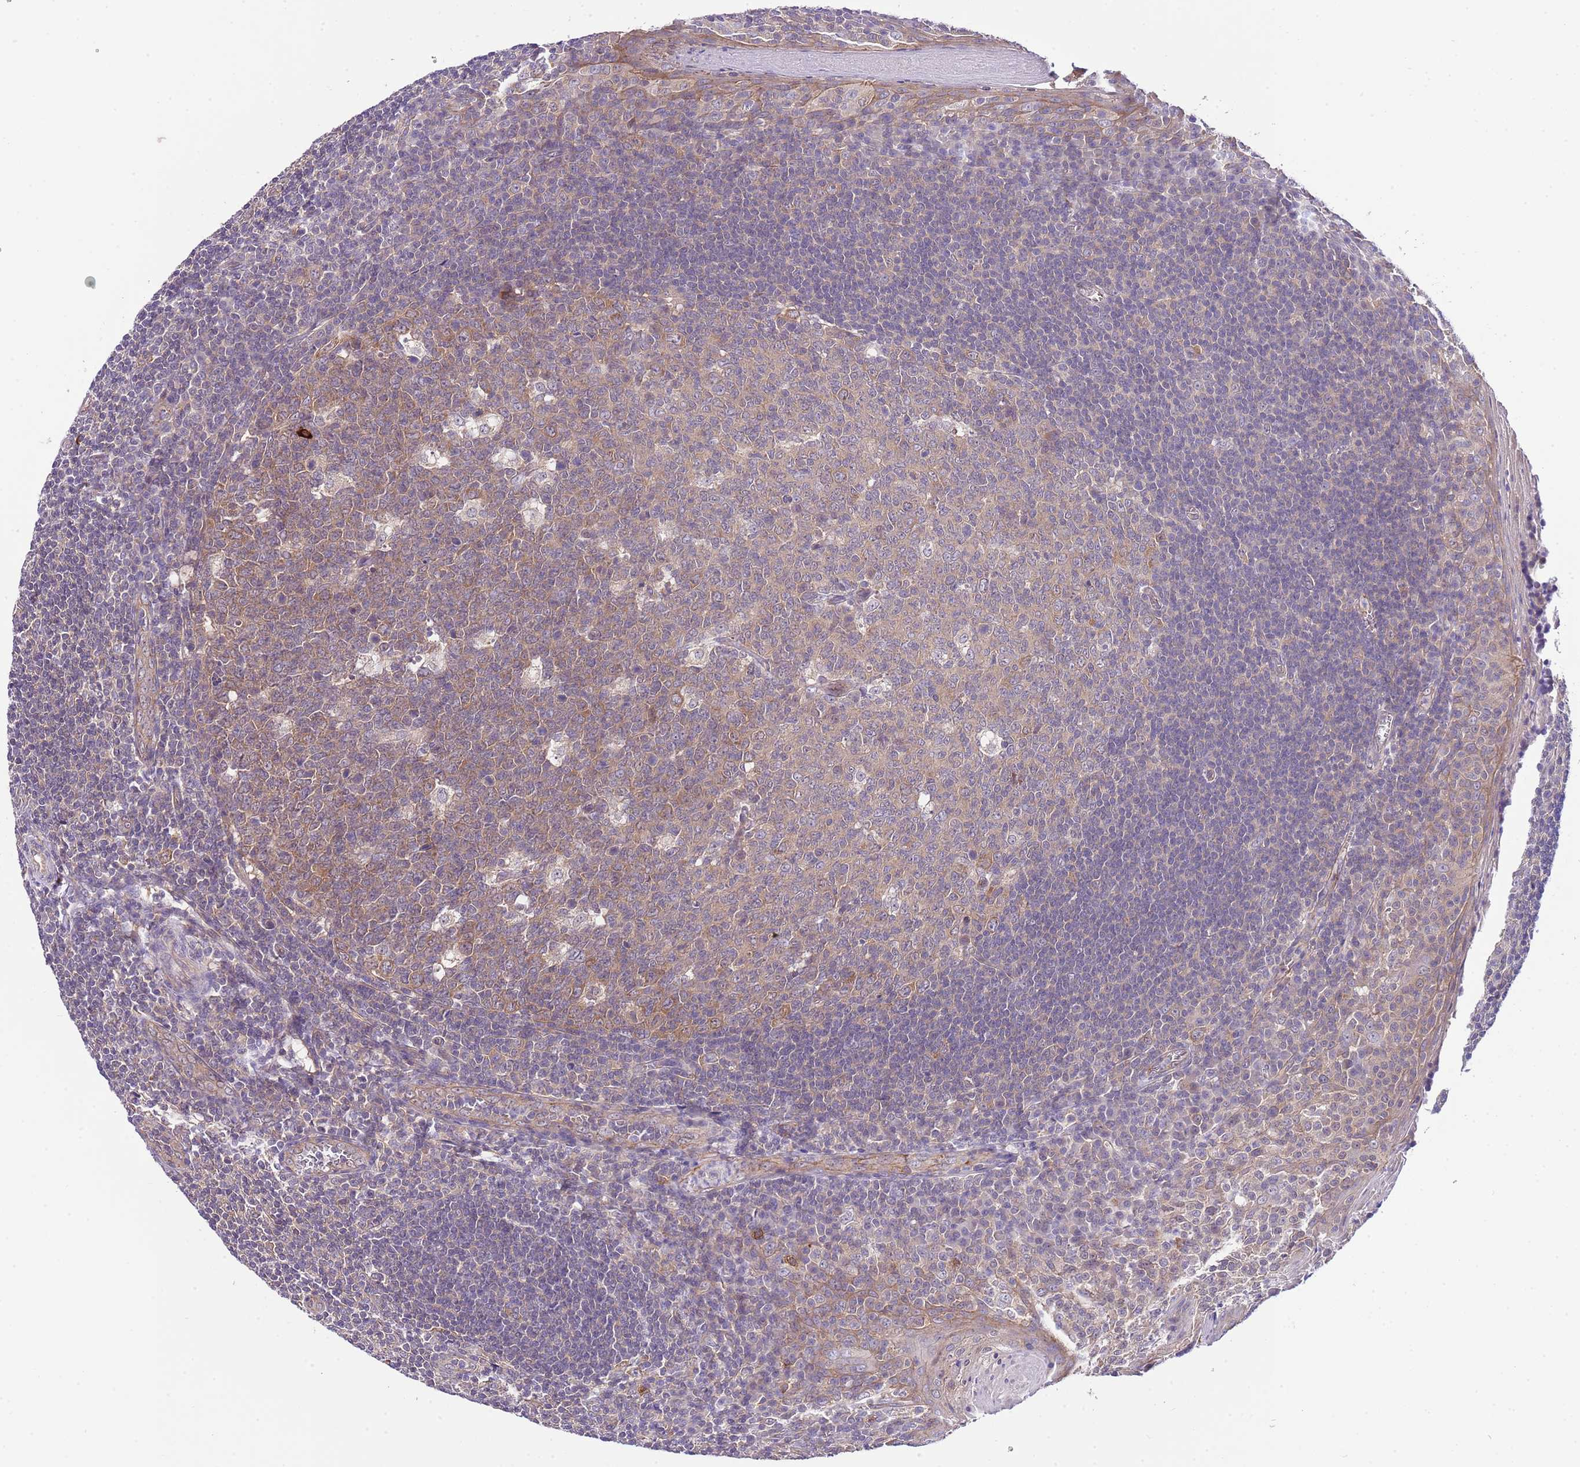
{"staining": {"intensity": "moderate", "quantity": "25%-75%", "location": "cytoplasmic/membranous"}, "tissue": "tonsil", "cell_type": "Germinal center cells", "image_type": "normal", "snomed": [{"axis": "morphology", "description": "Normal tissue, NOS"}, {"axis": "topography", "description": "Tonsil"}], "caption": "Human tonsil stained with a brown dye shows moderate cytoplasmic/membranous positive staining in about 25%-75% of germinal center cells.", "gene": "DONSON", "patient": {"sex": "male", "age": 27}}